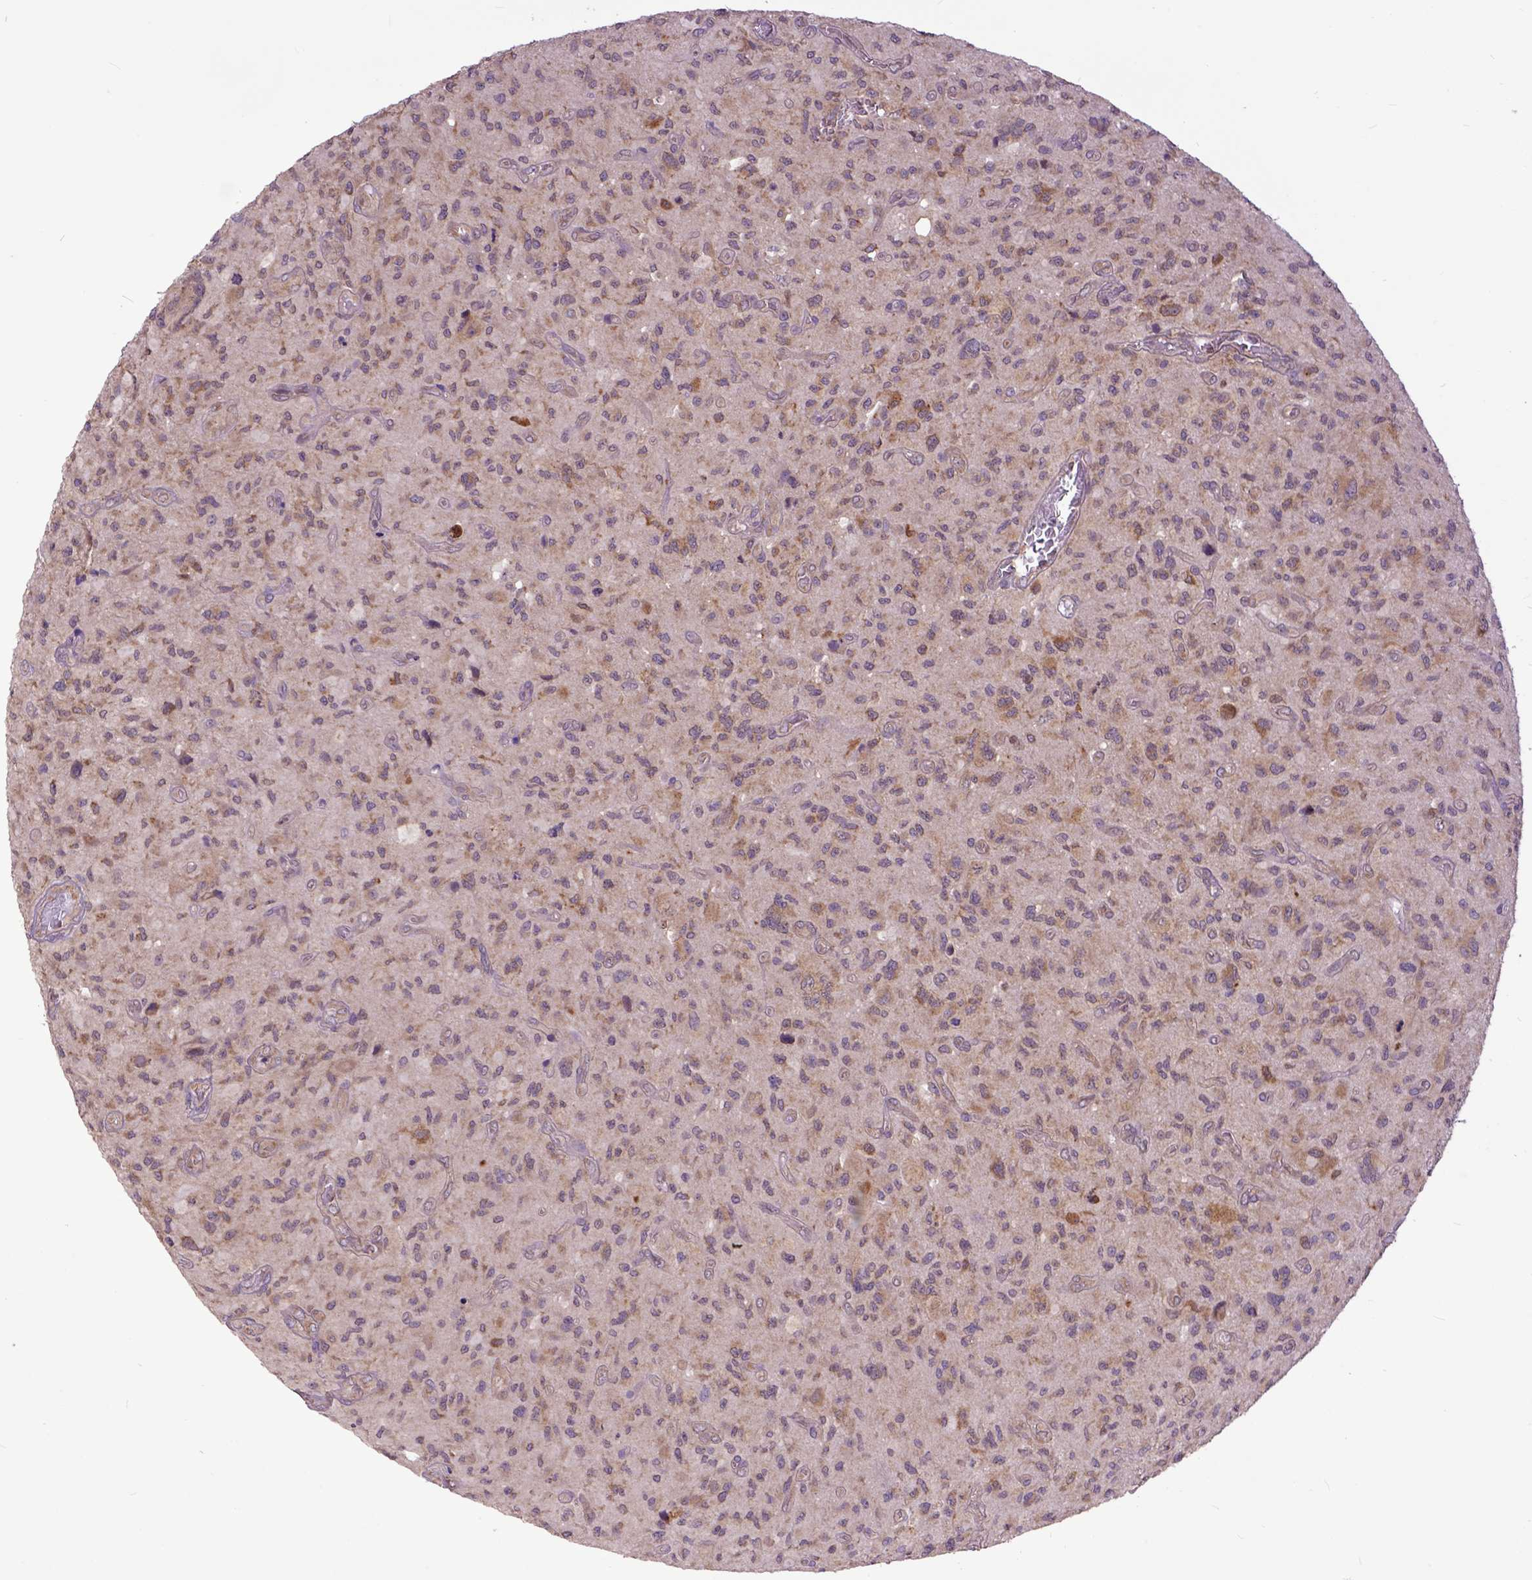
{"staining": {"intensity": "moderate", "quantity": ">75%", "location": "cytoplasmic/membranous"}, "tissue": "glioma", "cell_type": "Tumor cells", "image_type": "cancer", "snomed": [{"axis": "morphology", "description": "Glioma, malignant, NOS"}, {"axis": "morphology", "description": "Glioma, malignant, High grade"}, {"axis": "topography", "description": "Brain"}], "caption": "Immunohistochemistry photomicrograph of human glioma stained for a protein (brown), which displays medium levels of moderate cytoplasmic/membranous expression in approximately >75% of tumor cells.", "gene": "ARL1", "patient": {"sex": "female", "age": 71}}